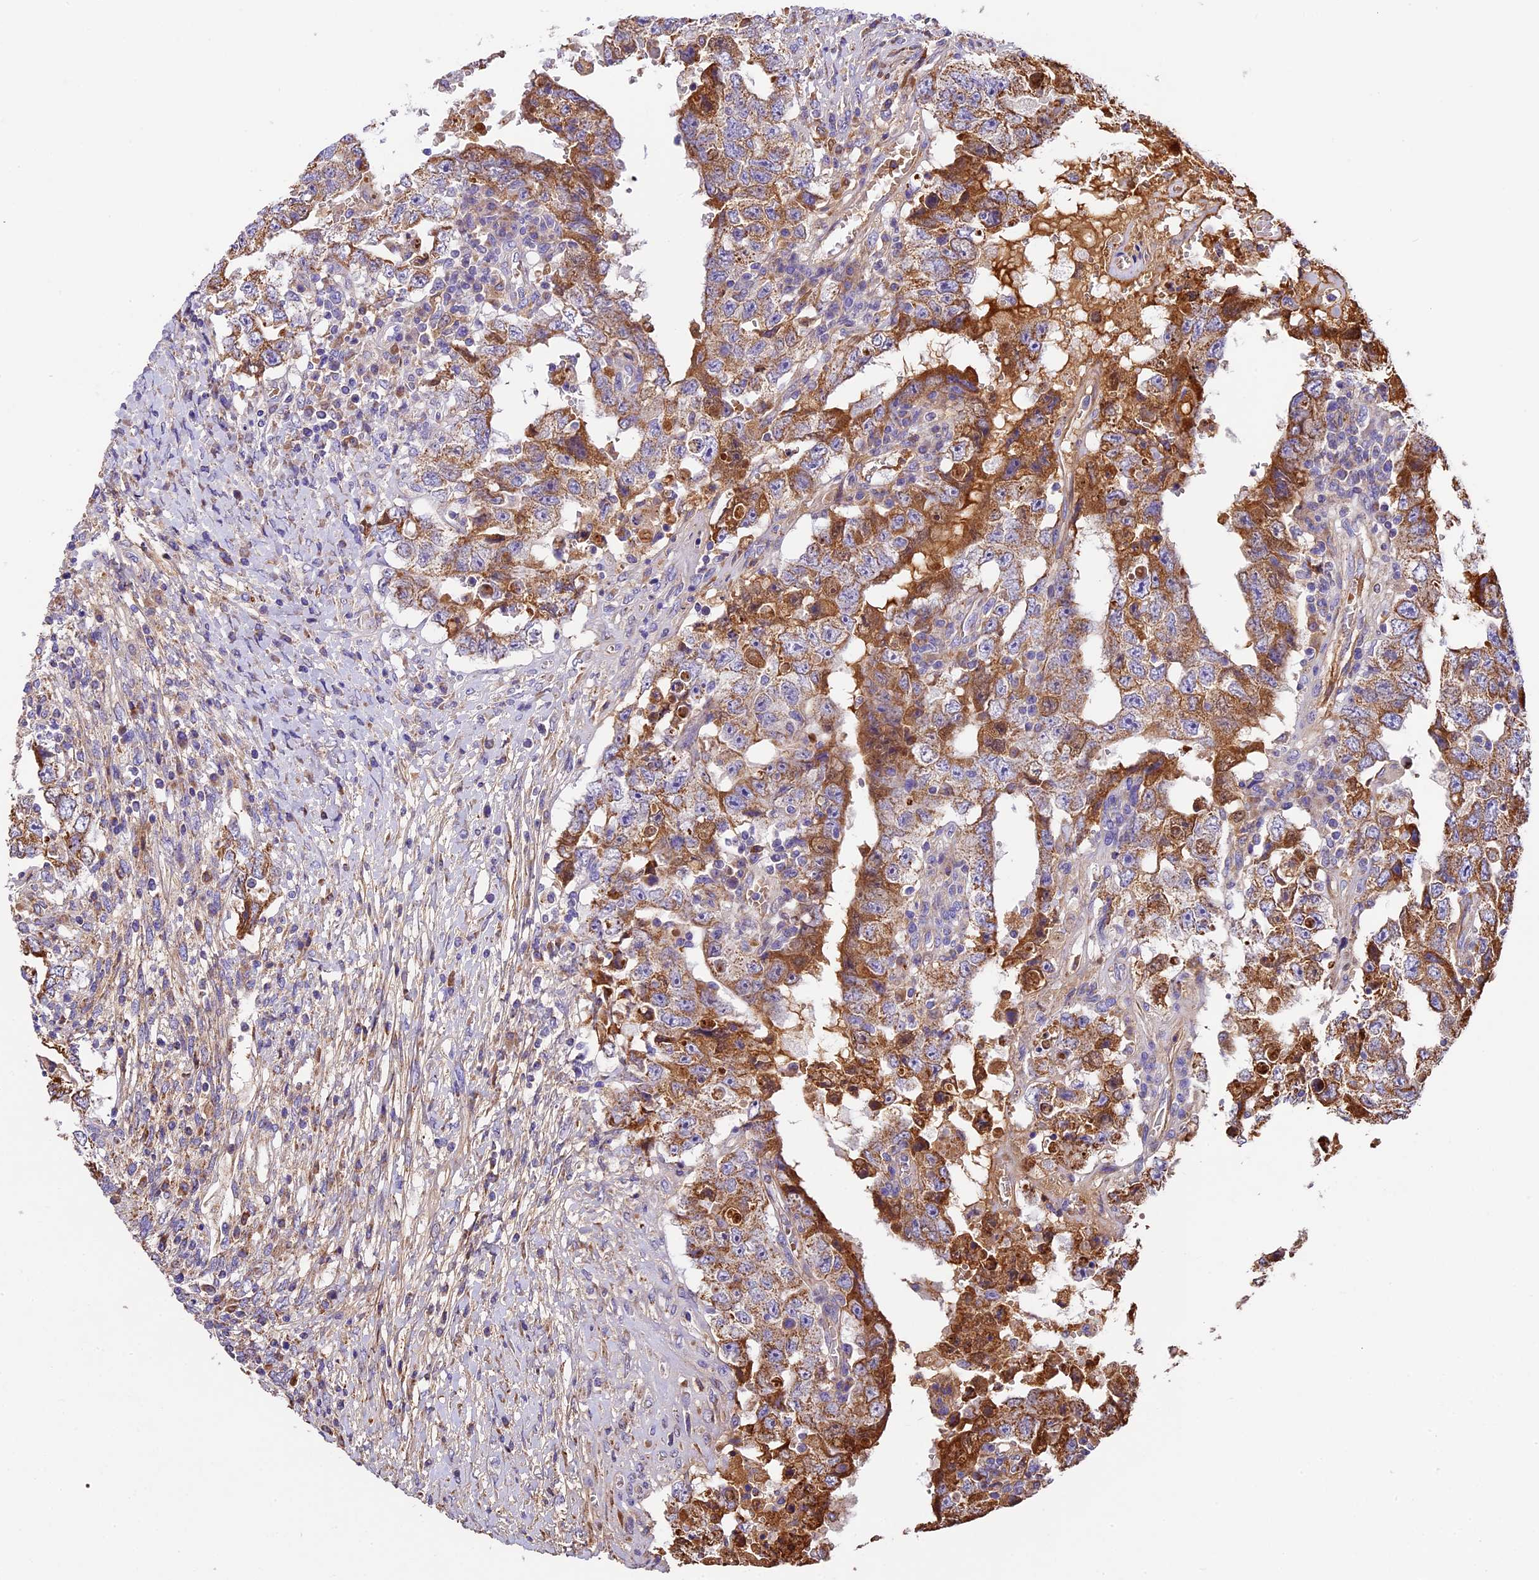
{"staining": {"intensity": "strong", "quantity": "25%-75%", "location": "cytoplasmic/membranous"}, "tissue": "testis cancer", "cell_type": "Tumor cells", "image_type": "cancer", "snomed": [{"axis": "morphology", "description": "Carcinoma, Embryonal, NOS"}, {"axis": "topography", "description": "Testis"}], "caption": "DAB immunohistochemical staining of human testis cancer (embryonal carcinoma) shows strong cytoplasmic/membranous protein expression in about 25%-75% of tumor cells. (Brightfield microscopy of DAB IHC at high magnification).", "gene": "OCEL1", "patient": {"sex": "male", "age": 26}}